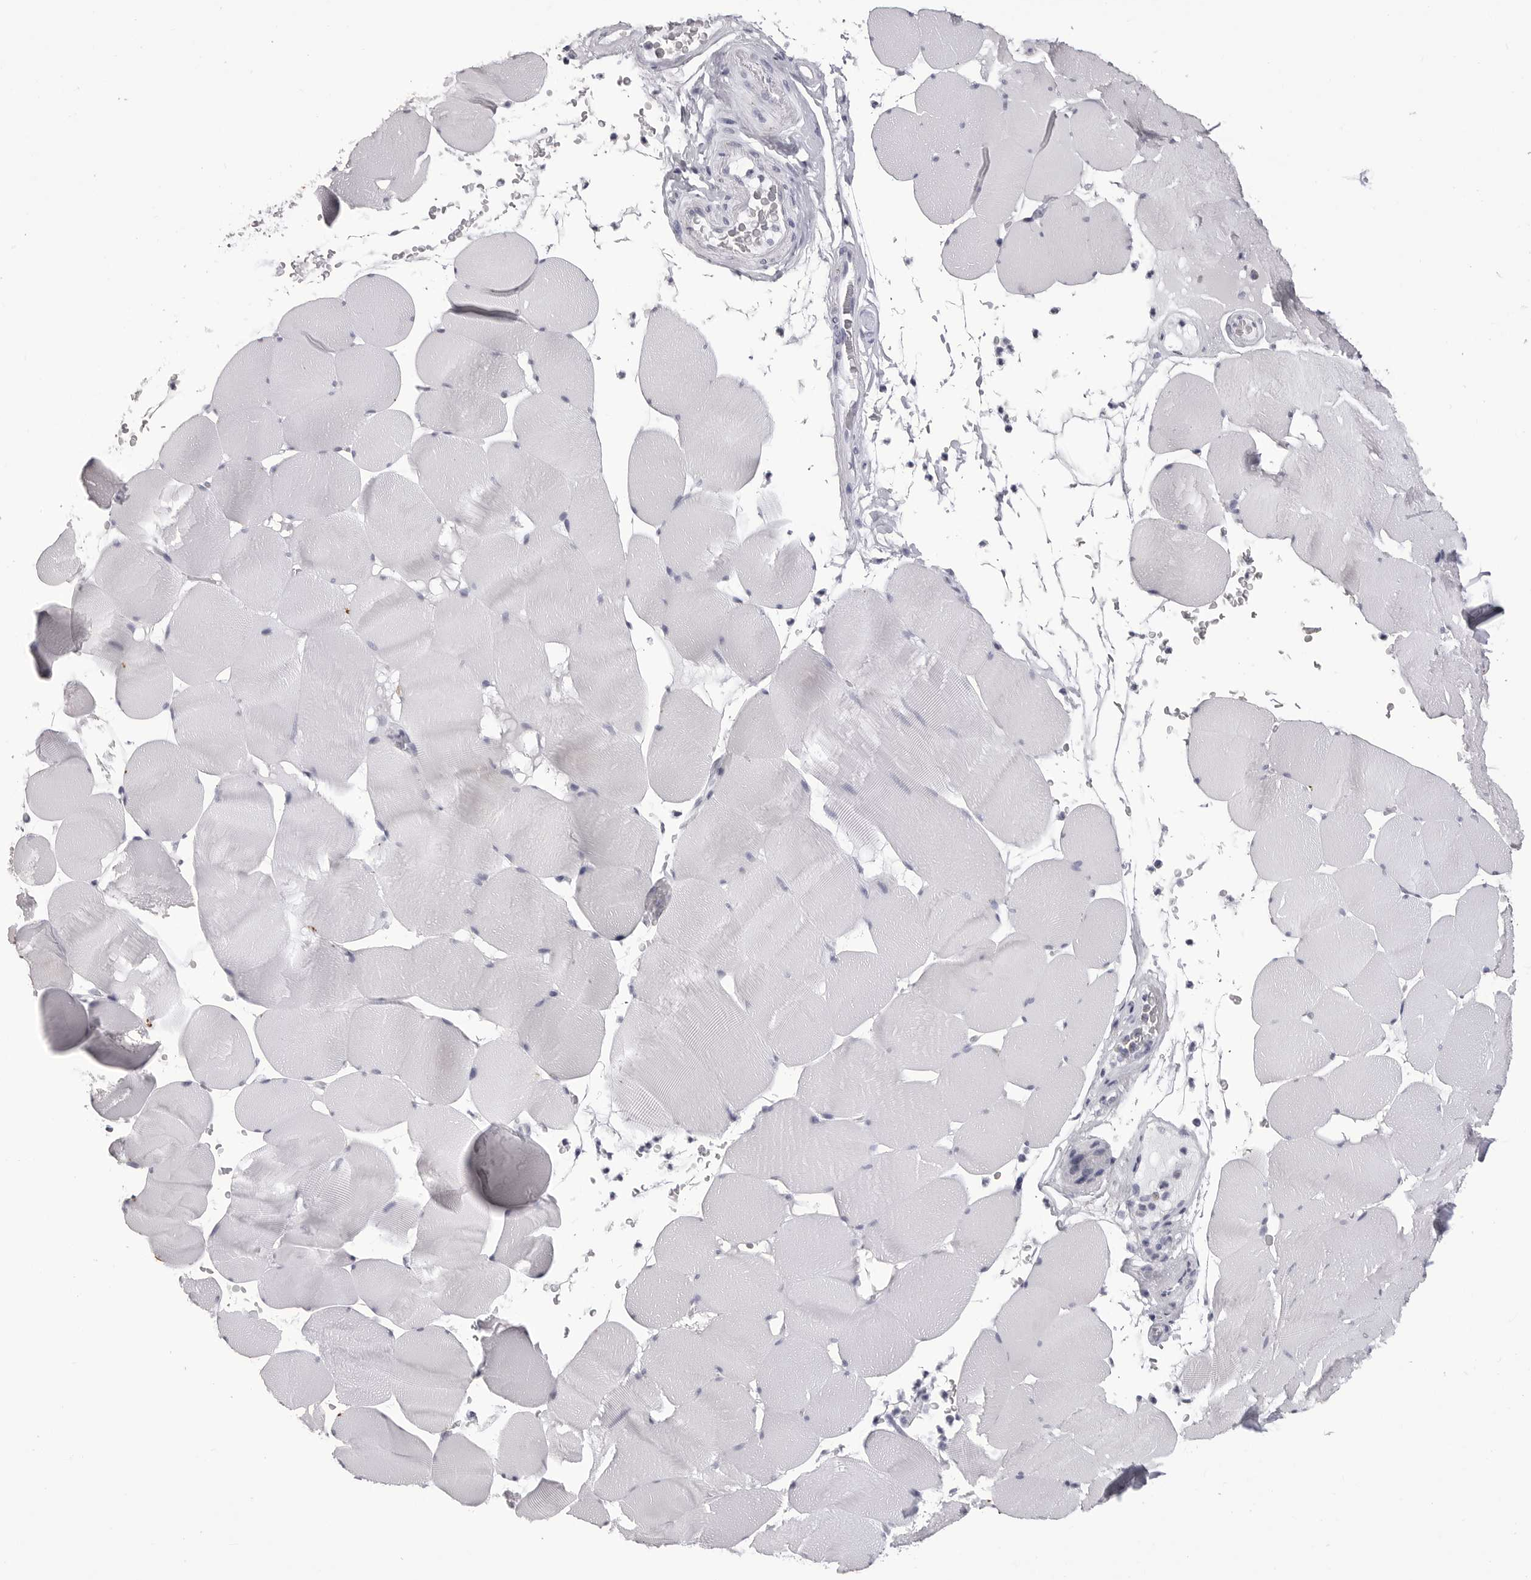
{"staining": {"intensity": "negative", "quantity": "none", "location": "none"}, "tissue": "skeletal muscle", "cell_type": "Myocytes", "image_type": "normal", "snomed": [{"axis": "morphology", "description": "Normal tissue, NOS"}, {"axis": "topography", "description": "Skeletal muscle"}], "caption": "Image shows no significant protein expression in myocytes of benign skeletal muscle.", "gene": "LGALS4", "patient": {"sex": "male", "age": 62}}